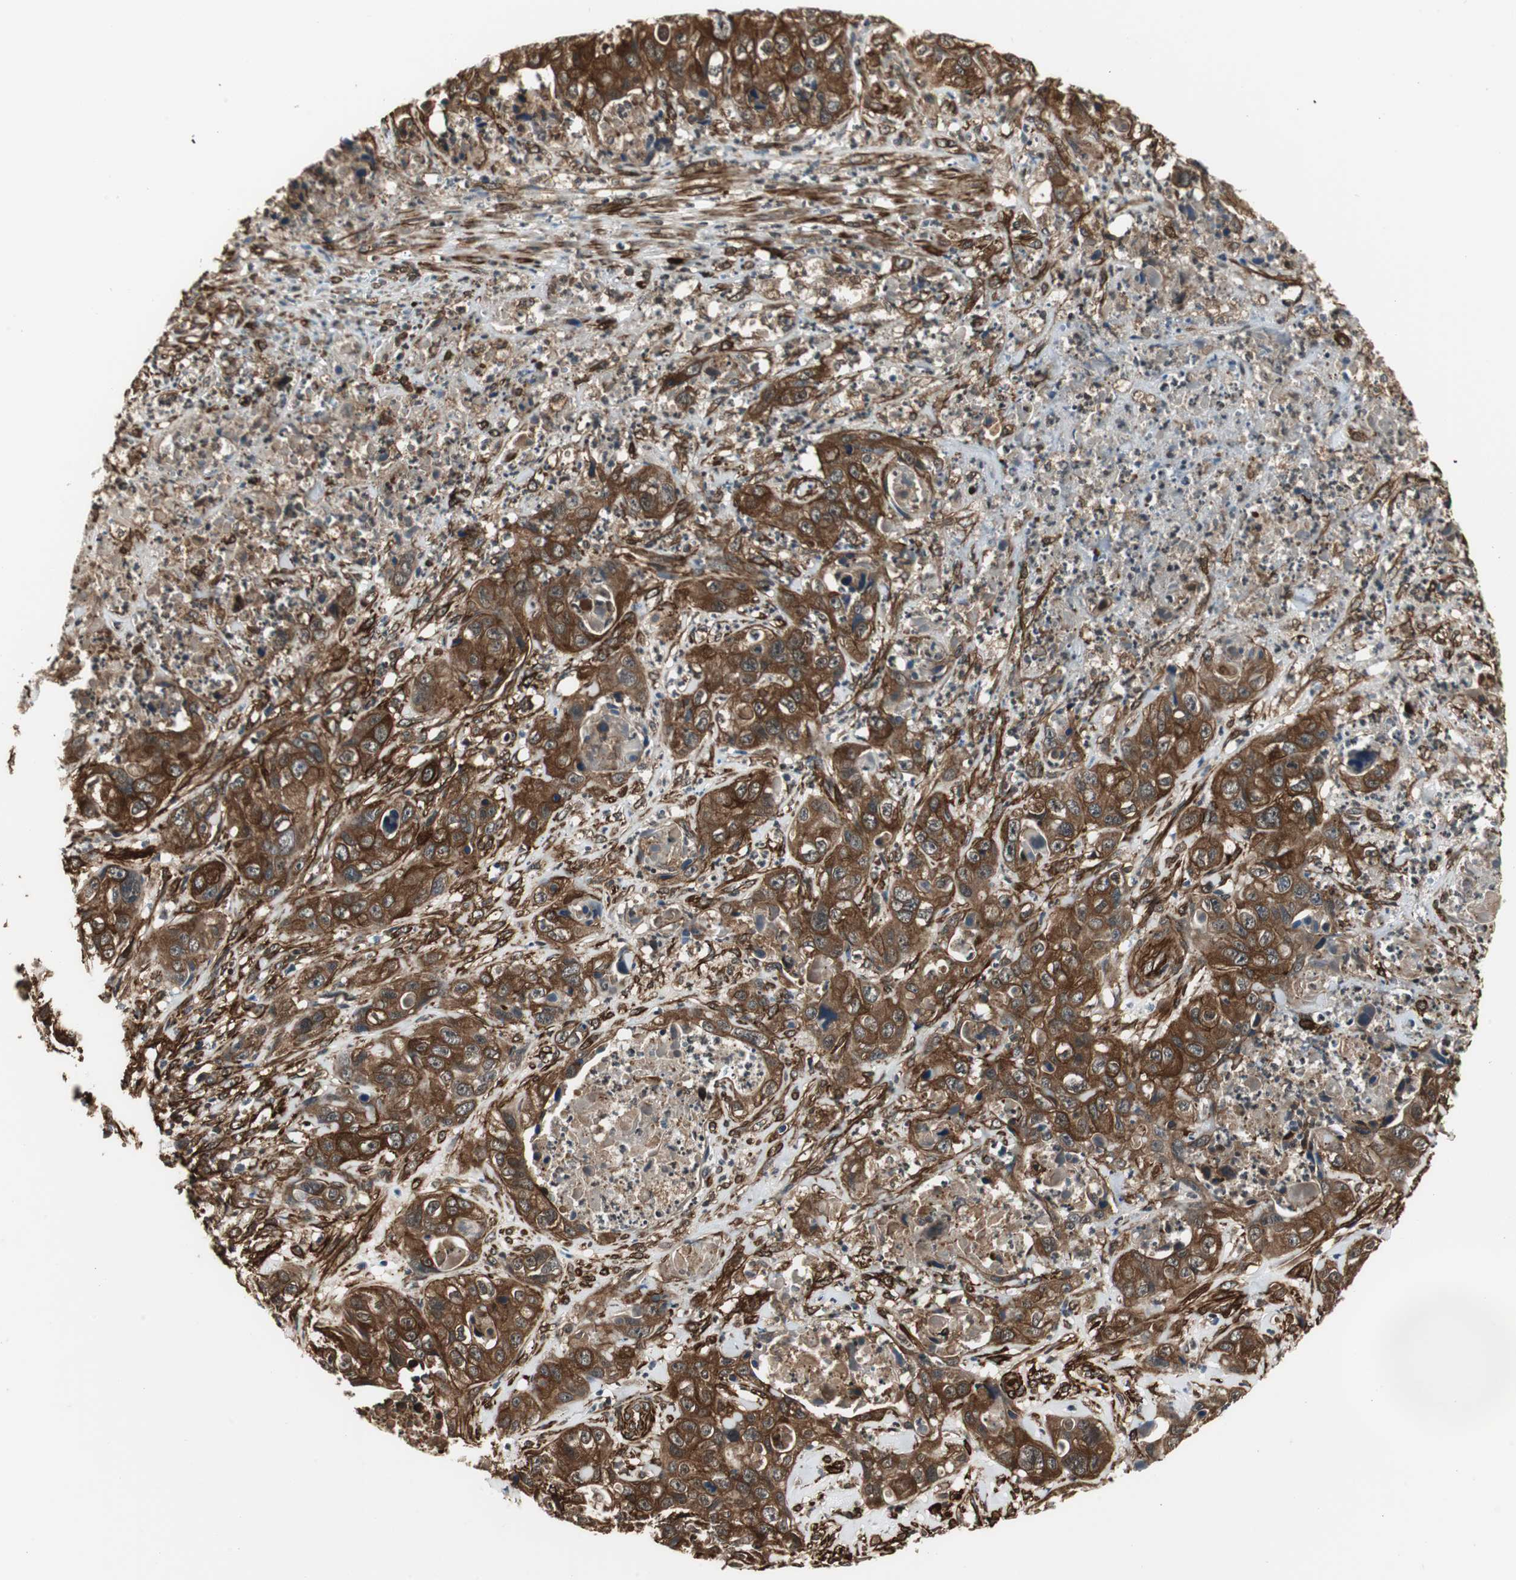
{"staining": {"intensity": "strong", "quantity": ">75%", "location": "cytoplasmic/membranous"}, "tissue": "liver cancer", "cell_type": "Tumor cells", "image_type": "cancer", "snomed": [{"axis": "morphology", "description": "Cholangiocarcinoma"}, {"axis": "topography", "description": "Liver"}], "caption": "Liver cholangiocarcinoma stained for a protein (brown) exhibits strong cytoplasmic/membranous positive positivity in about >75% of tumor cells.", "gene": "PTPN11", "patient": {"sex": "female", "age": 61}}